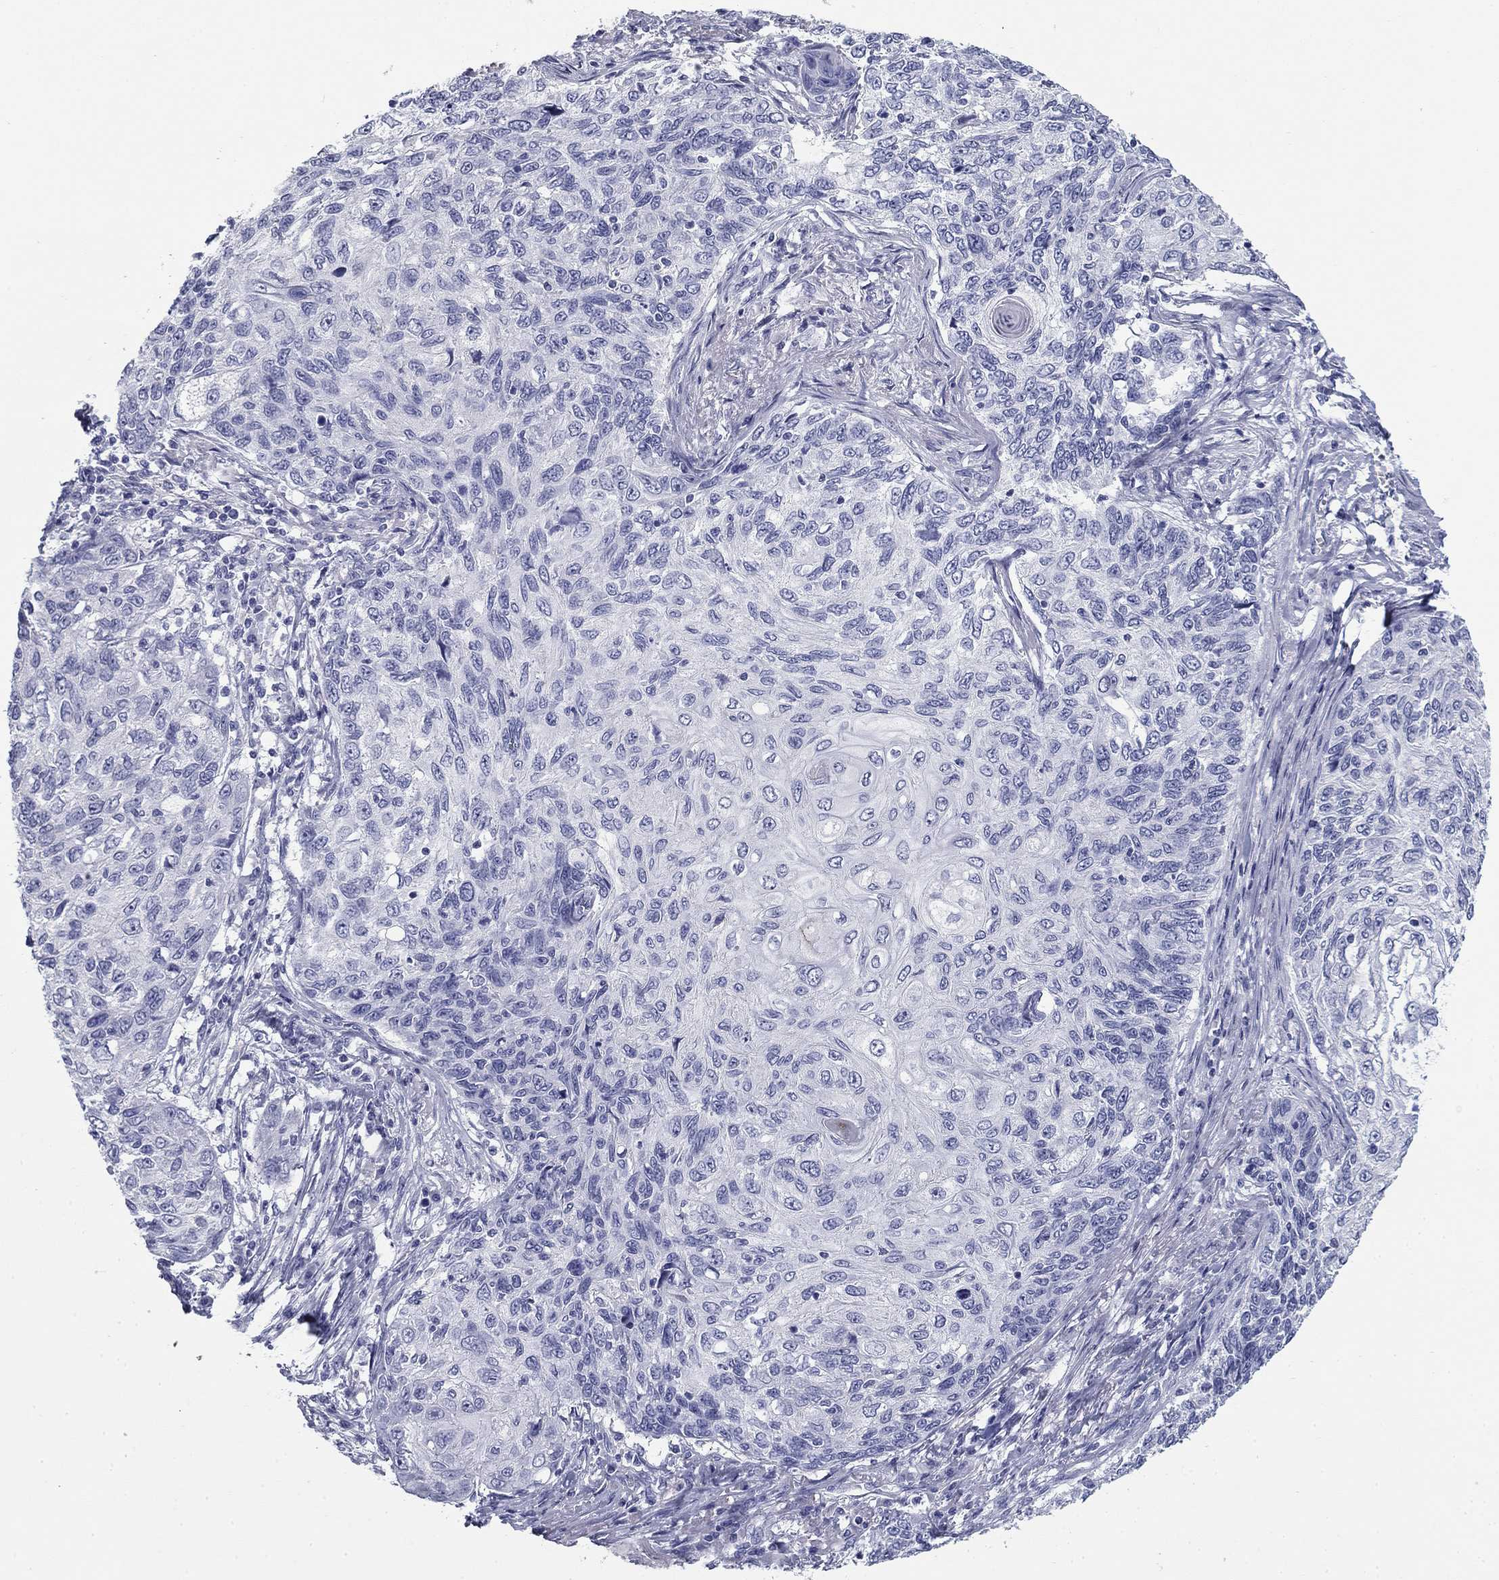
{"staining": {"intensity": "negative", "quantity": "none", "location": "none"}, "tissue": "skin cancer", "cell_type": "Tumor cells", "image_type": "cancer", "snomed": [{"axis": "morphology", "description": "Squamous cell carcinoma, NOS"}, {"axis": "topography", "description": "Skin"}], "caption": "The micrograph exhibits no significant expression in tumor cells of skin cancer (squamous cell carcinoma). (DAB immunohistochemistry, high magnification).", "gene": "ZP2", "patient": {"sex": "male", "age": 92}}